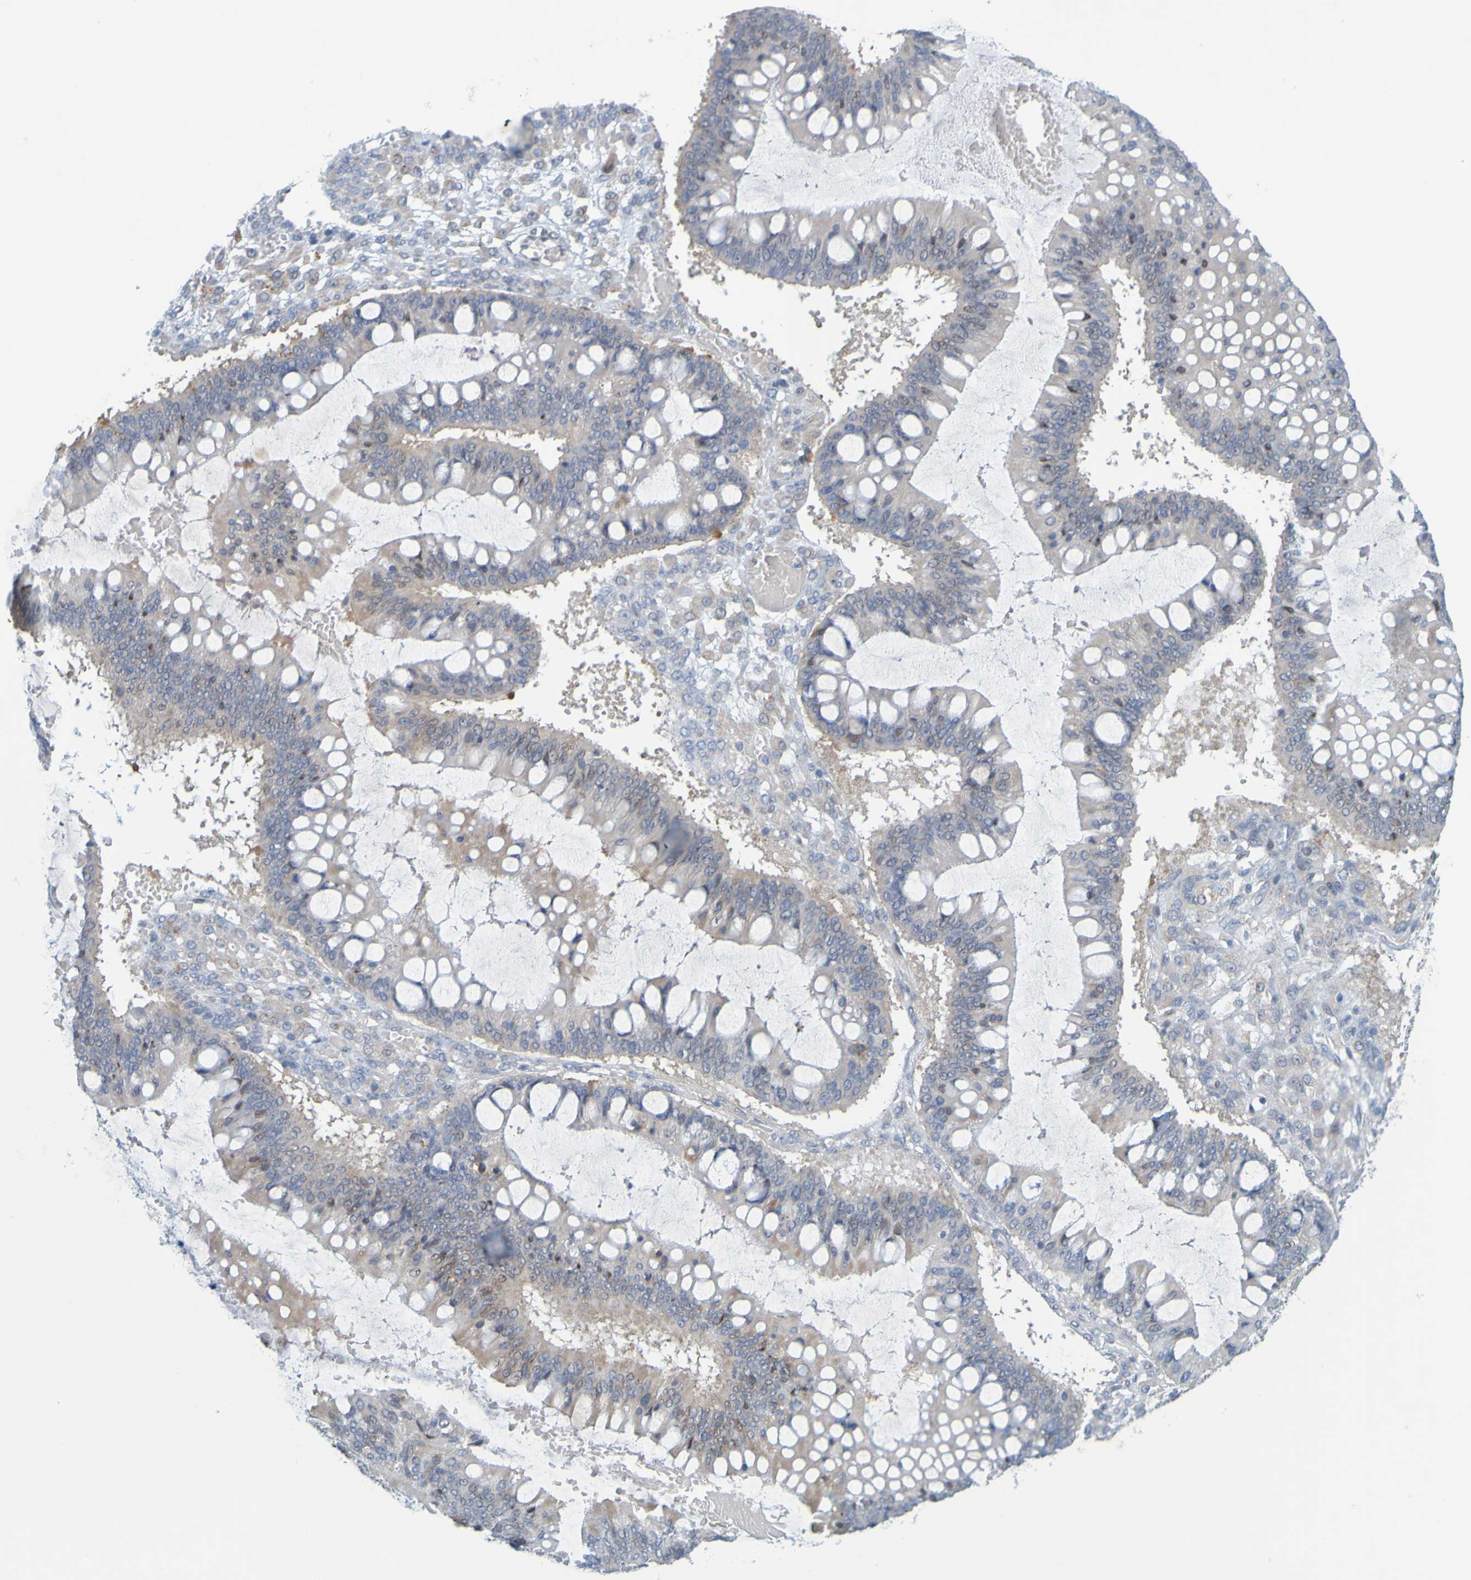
{"staining": {"intensity": "weak", "quantity": "<25%", "location": "cytoplasmic/membranous"}, "tissue": "ovarian cancer", "cell_type": "Tumor cells", "image_type": "cancer", "snomed": [{"axis": "morphology", "description": "Cystadenocarcinoma, mucinous, NOS"}, {"axis": "topography", "description": "Ovary"}], "caption": "Histopathology image shows no protein staining in tumor cells of ovarian cancer (mucinous cystadenocarcinoma) tissue. The staining was performed using DAB to visualize the protein expression in brown, while the nuclei were stained in blue with hematoxylin (Magnification: 20x).", "gene": "MAG", "patient": {"sex": "female", "age": 73}}